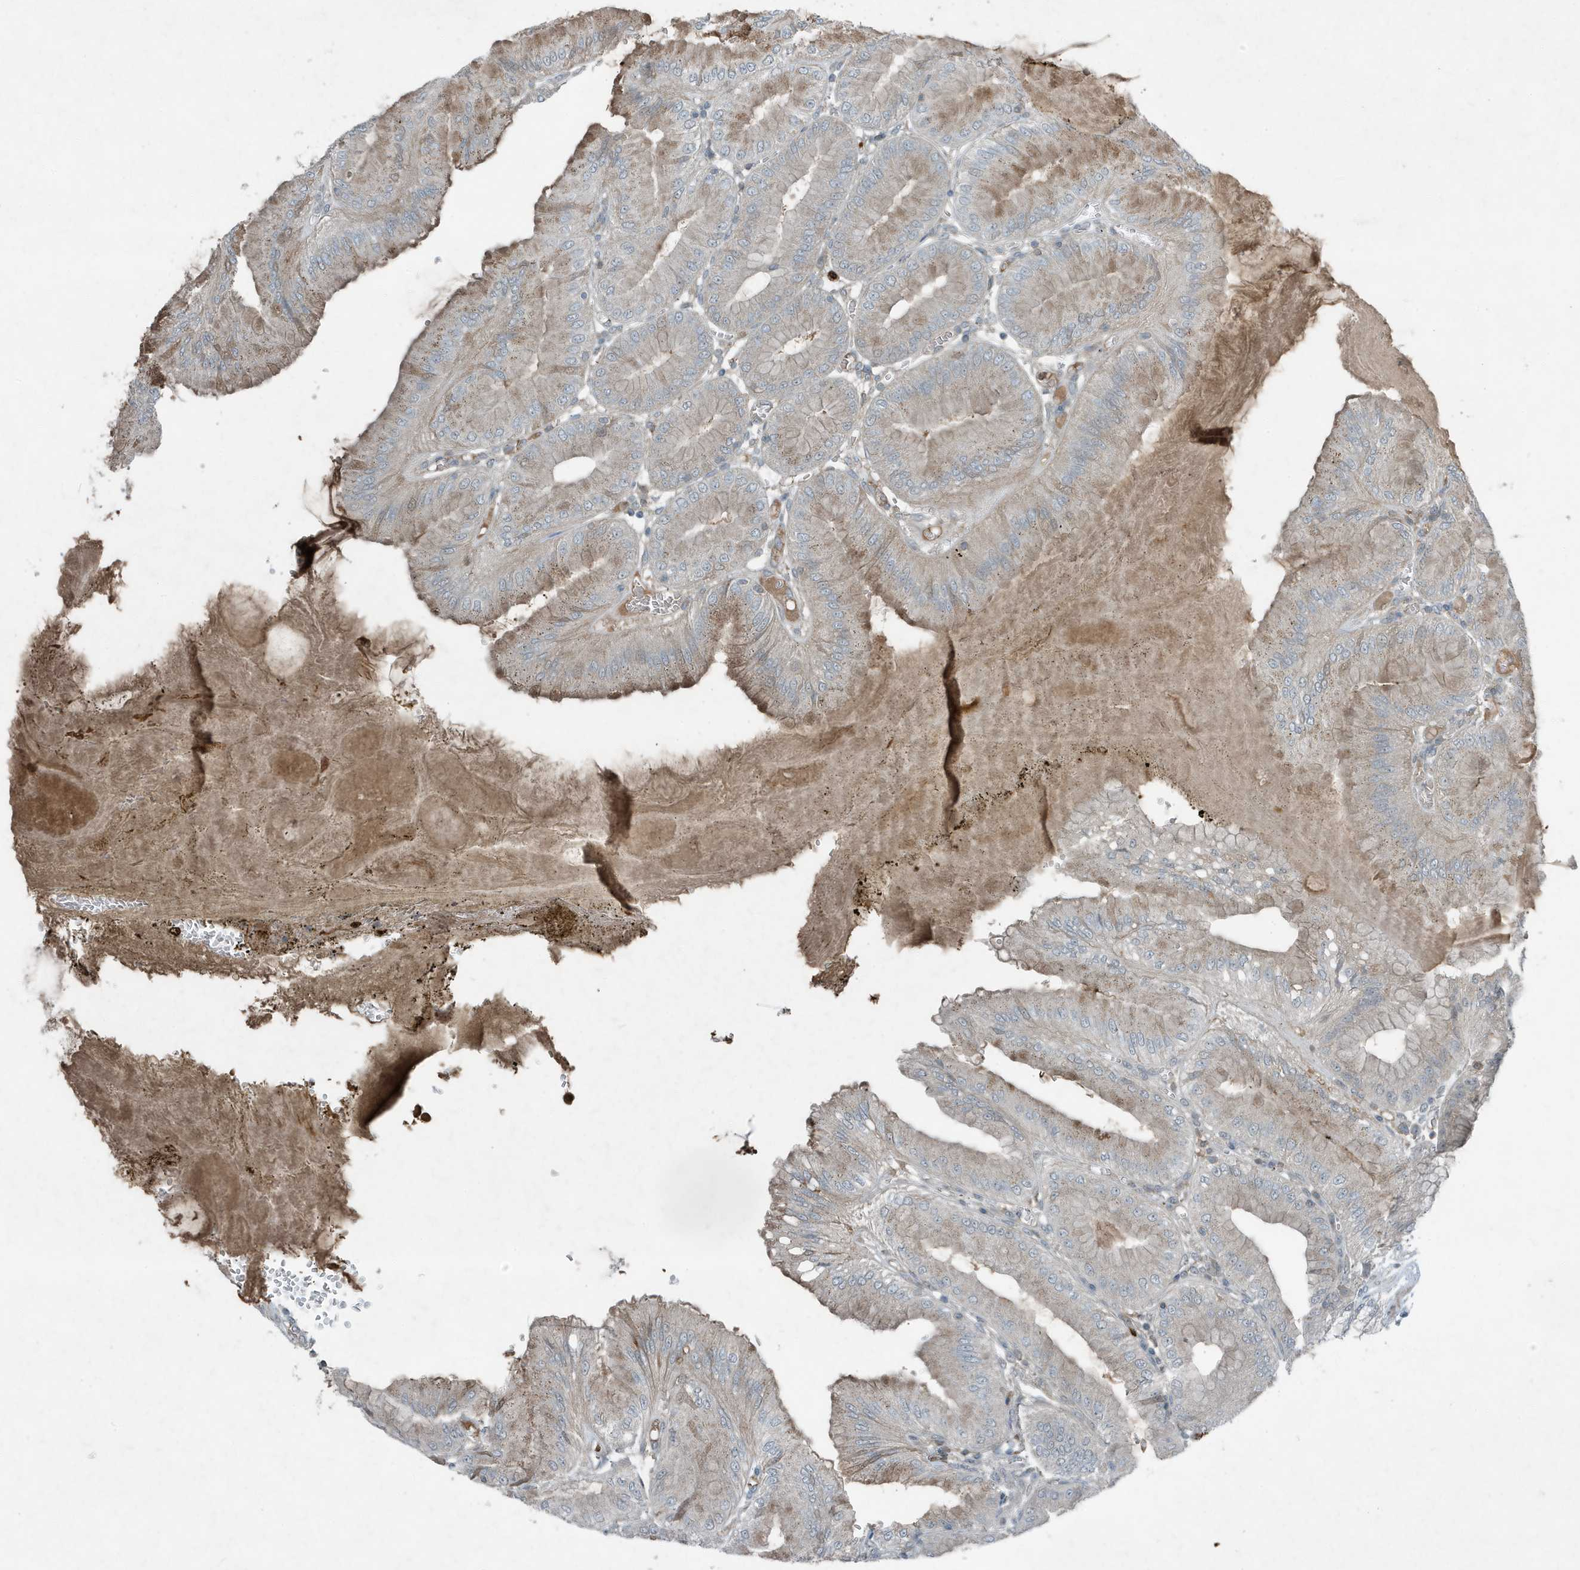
{"staining": {"intensity": "moderate", "quantity": "25%-75%", "location": "cytoplasmic/membranous"}, "tissue": "stomach", "cell_type": "Glandular cells", "image_type": "normal", "snomed": [{"axis": "morphology", "description": "Normal tissue, NOS"}, {"axis": "topography", "description": "Stomach, lower"}], "caption": "Protein staining of normal stomach displays moderate cytoplasmic/membranous positivity in approximately 25%-75% of glandular cells. (DAB = brown stain, brightfield microscopy at high magnification).", "gene": "DAPP1", "patient": {"sex": "male", "age": 71}}